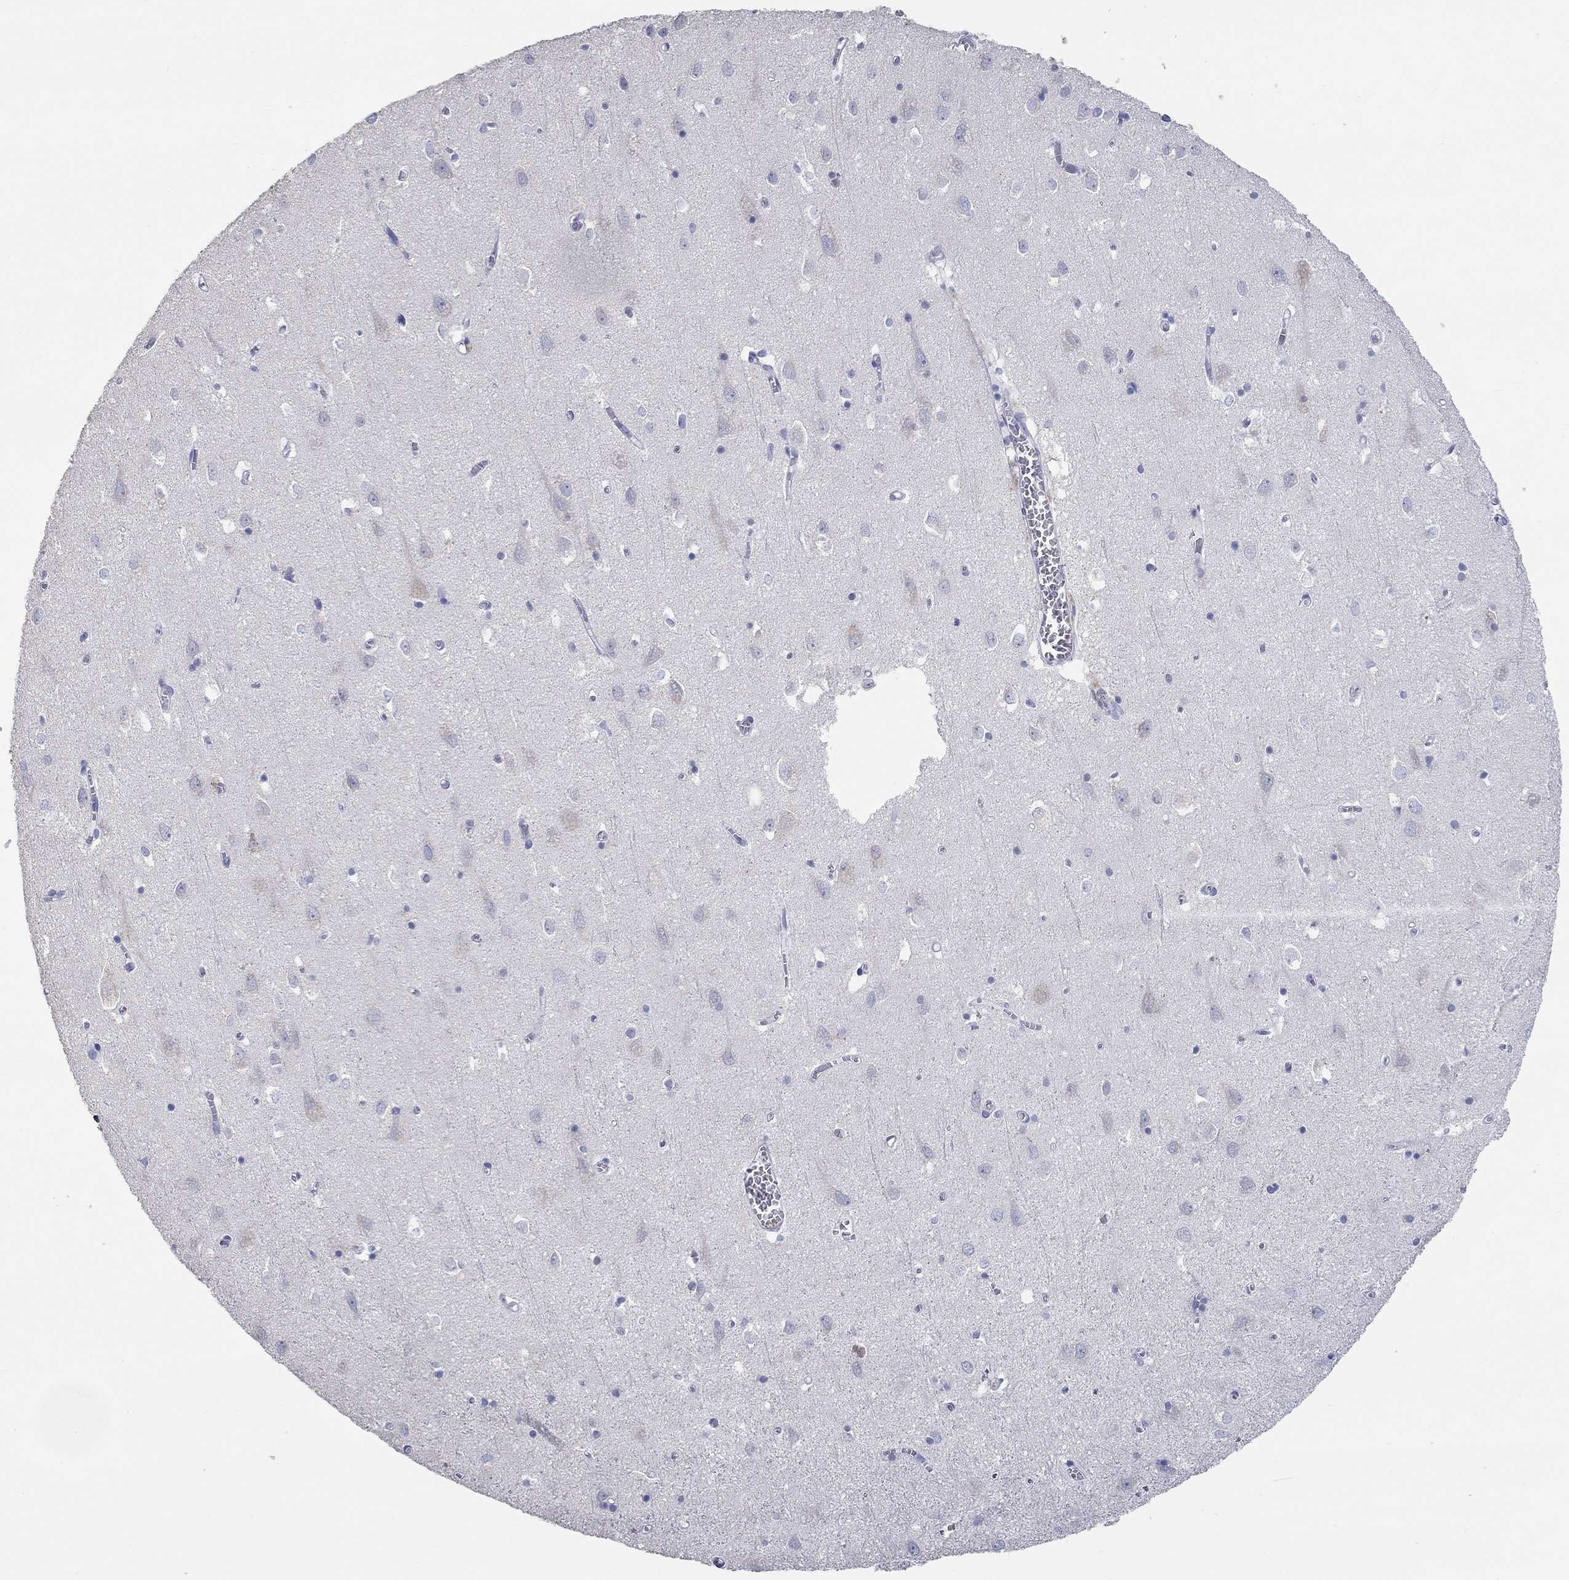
{"staining": {"intensity": "negative", "quantity": "none", "location": "none"}, "tissue": "cerebral cortex", "cell_type": "Endothelial cells", "image_type": "normal", "snomed": [{"axis": "morphology", "description": "Normal tissue, NOS"}, {"axis": "topography", "description": "Cerebral cortex"}], "caption": "Endothelial cells show no significant protein expression in unremarkable cerebral cortex. (DAB immunohistochemistry (IHC), high magnification).", "gene": "LRRC4C", "patient": {"sex": "male", "age": 70}}